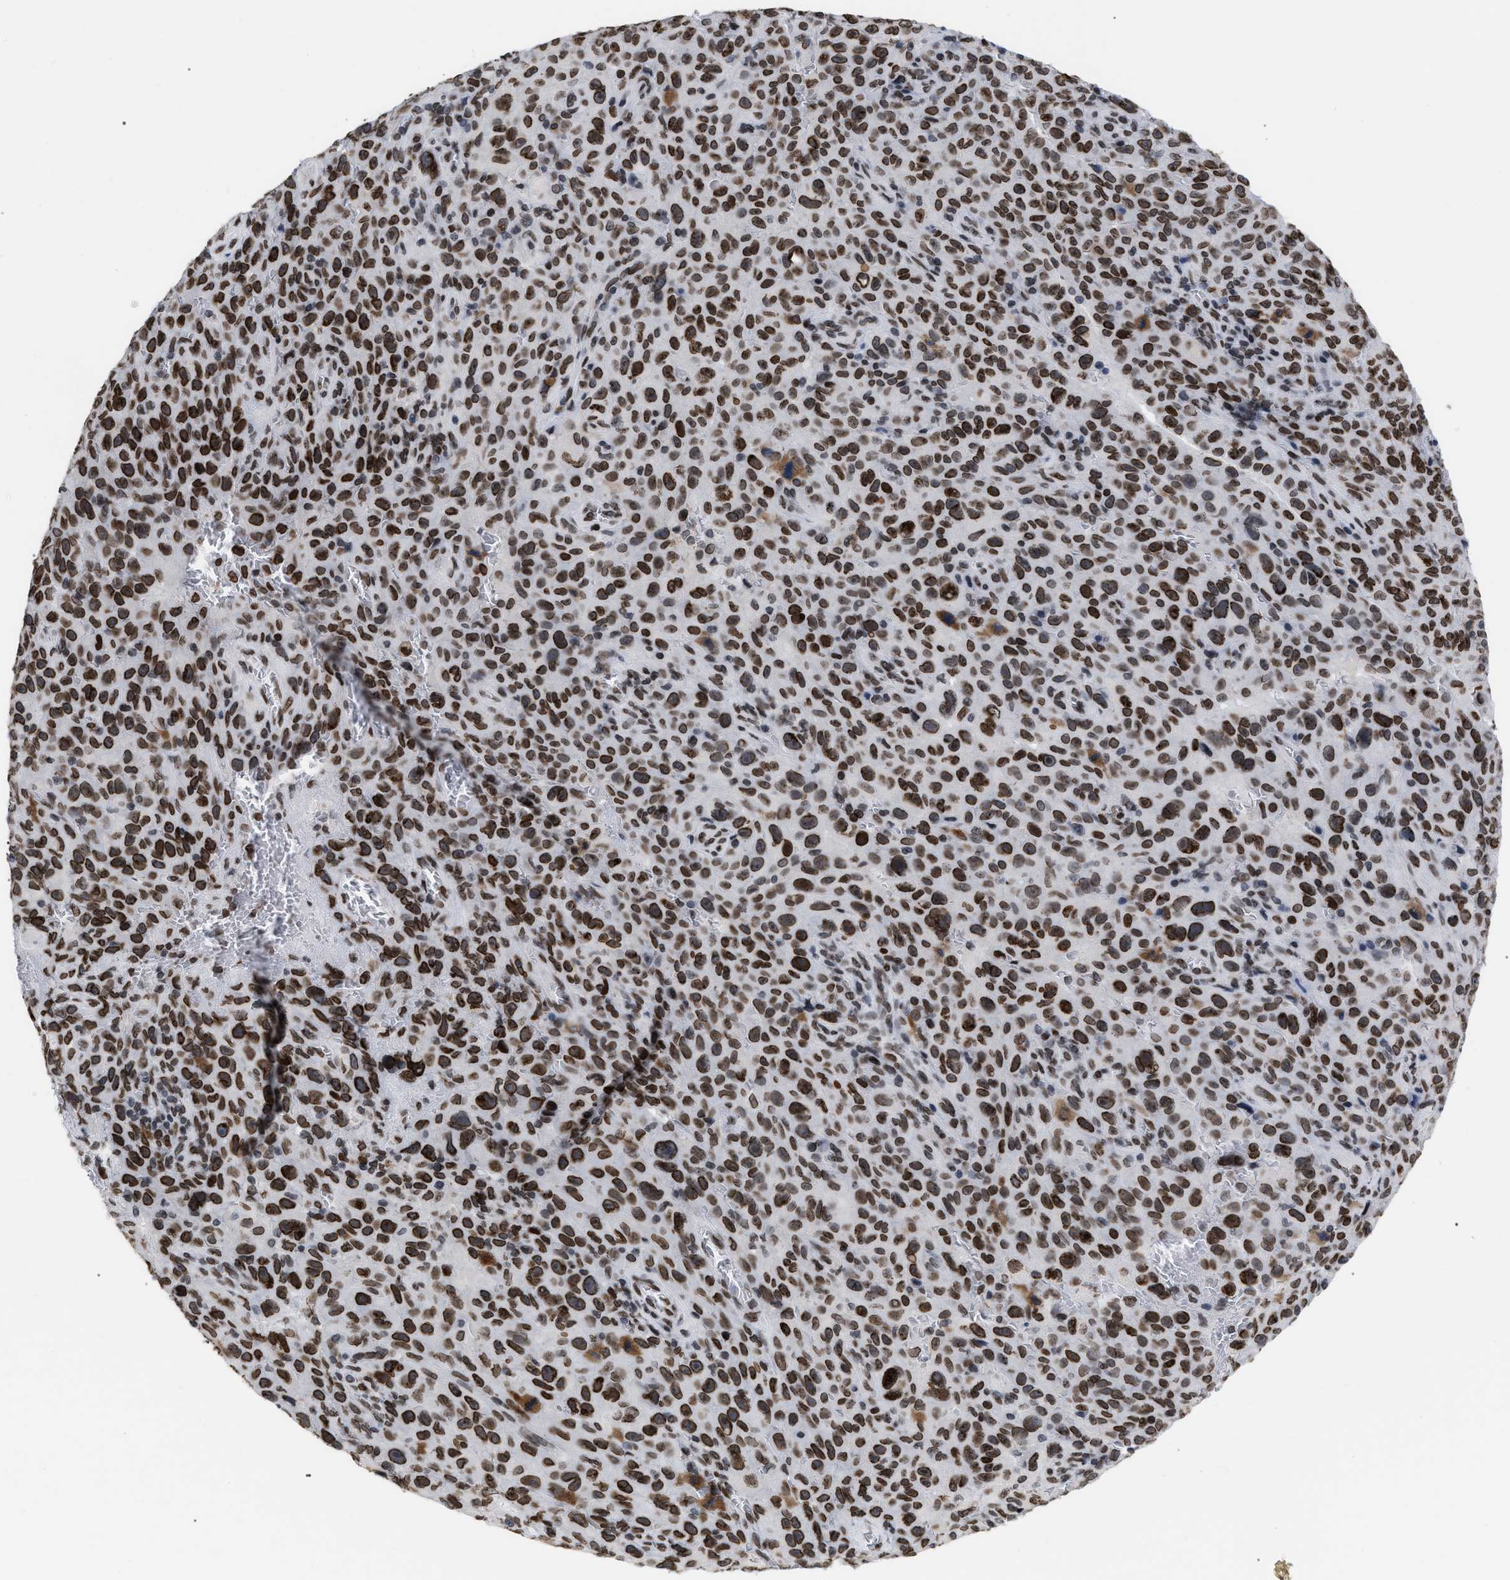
{"staining": {"intensity": "strong", "quantity": ">75%", "location": "cytoplasmic/membranous,nuclear"}, "tissue": "melanoma", "cell_type": "Tumor cells", "image_type": "cancer", "snomed": [{"axis": "morphology", "description": "Malignant melanoma, NOS"}, {"axis": "topography", "description": "Skin"}], "caption": "A brown stain shows strong cytoplasmic/membranous and nuclear expression of a protein in malignant melanoma tumor cells.", "gene": "TPR", "patient": {"sex": "female", "age": 82}}